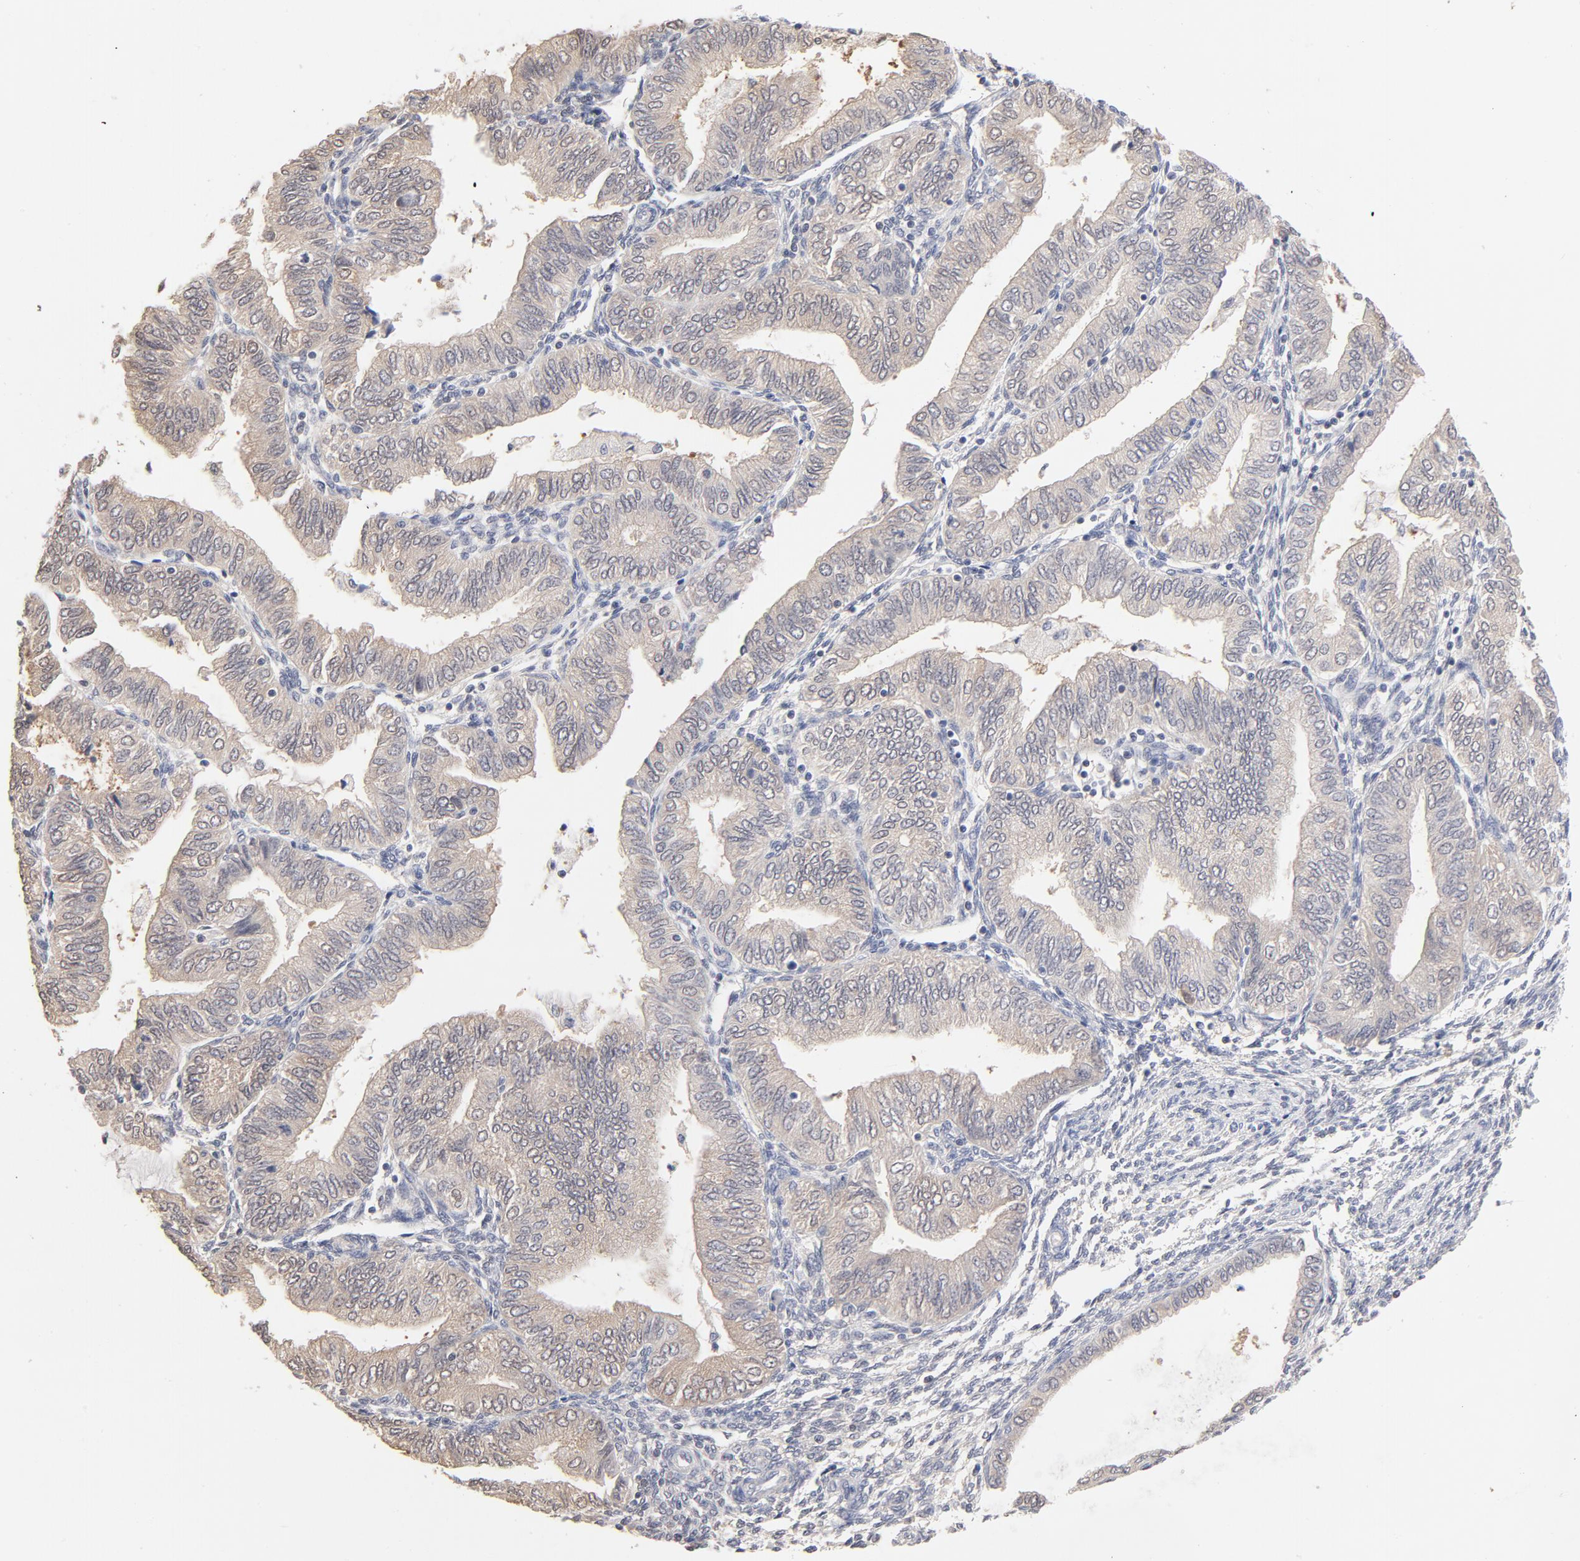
{"staining": {"intensity": "weak", "quantity": "25%-75%", "location": "cytoplasmic/membranous"}, "tissue": "endometrial cancer", "cell_type": "Tumor cells", "image_type": "cancer", "snomed": [{"axis": "morphology", "description": "Adenocarcinoma, NOS"}, {"axis": "topography", "description": "Endometrium"}], "caption": "The image exhibits immunohistochemical staining of endometrial cancer. There is weak cytoplasmic/membranous staining is present in approximately 25%-75% of tumor cells.", "gene": "MIF", "patient": {"sex": "female", "age": 51}}